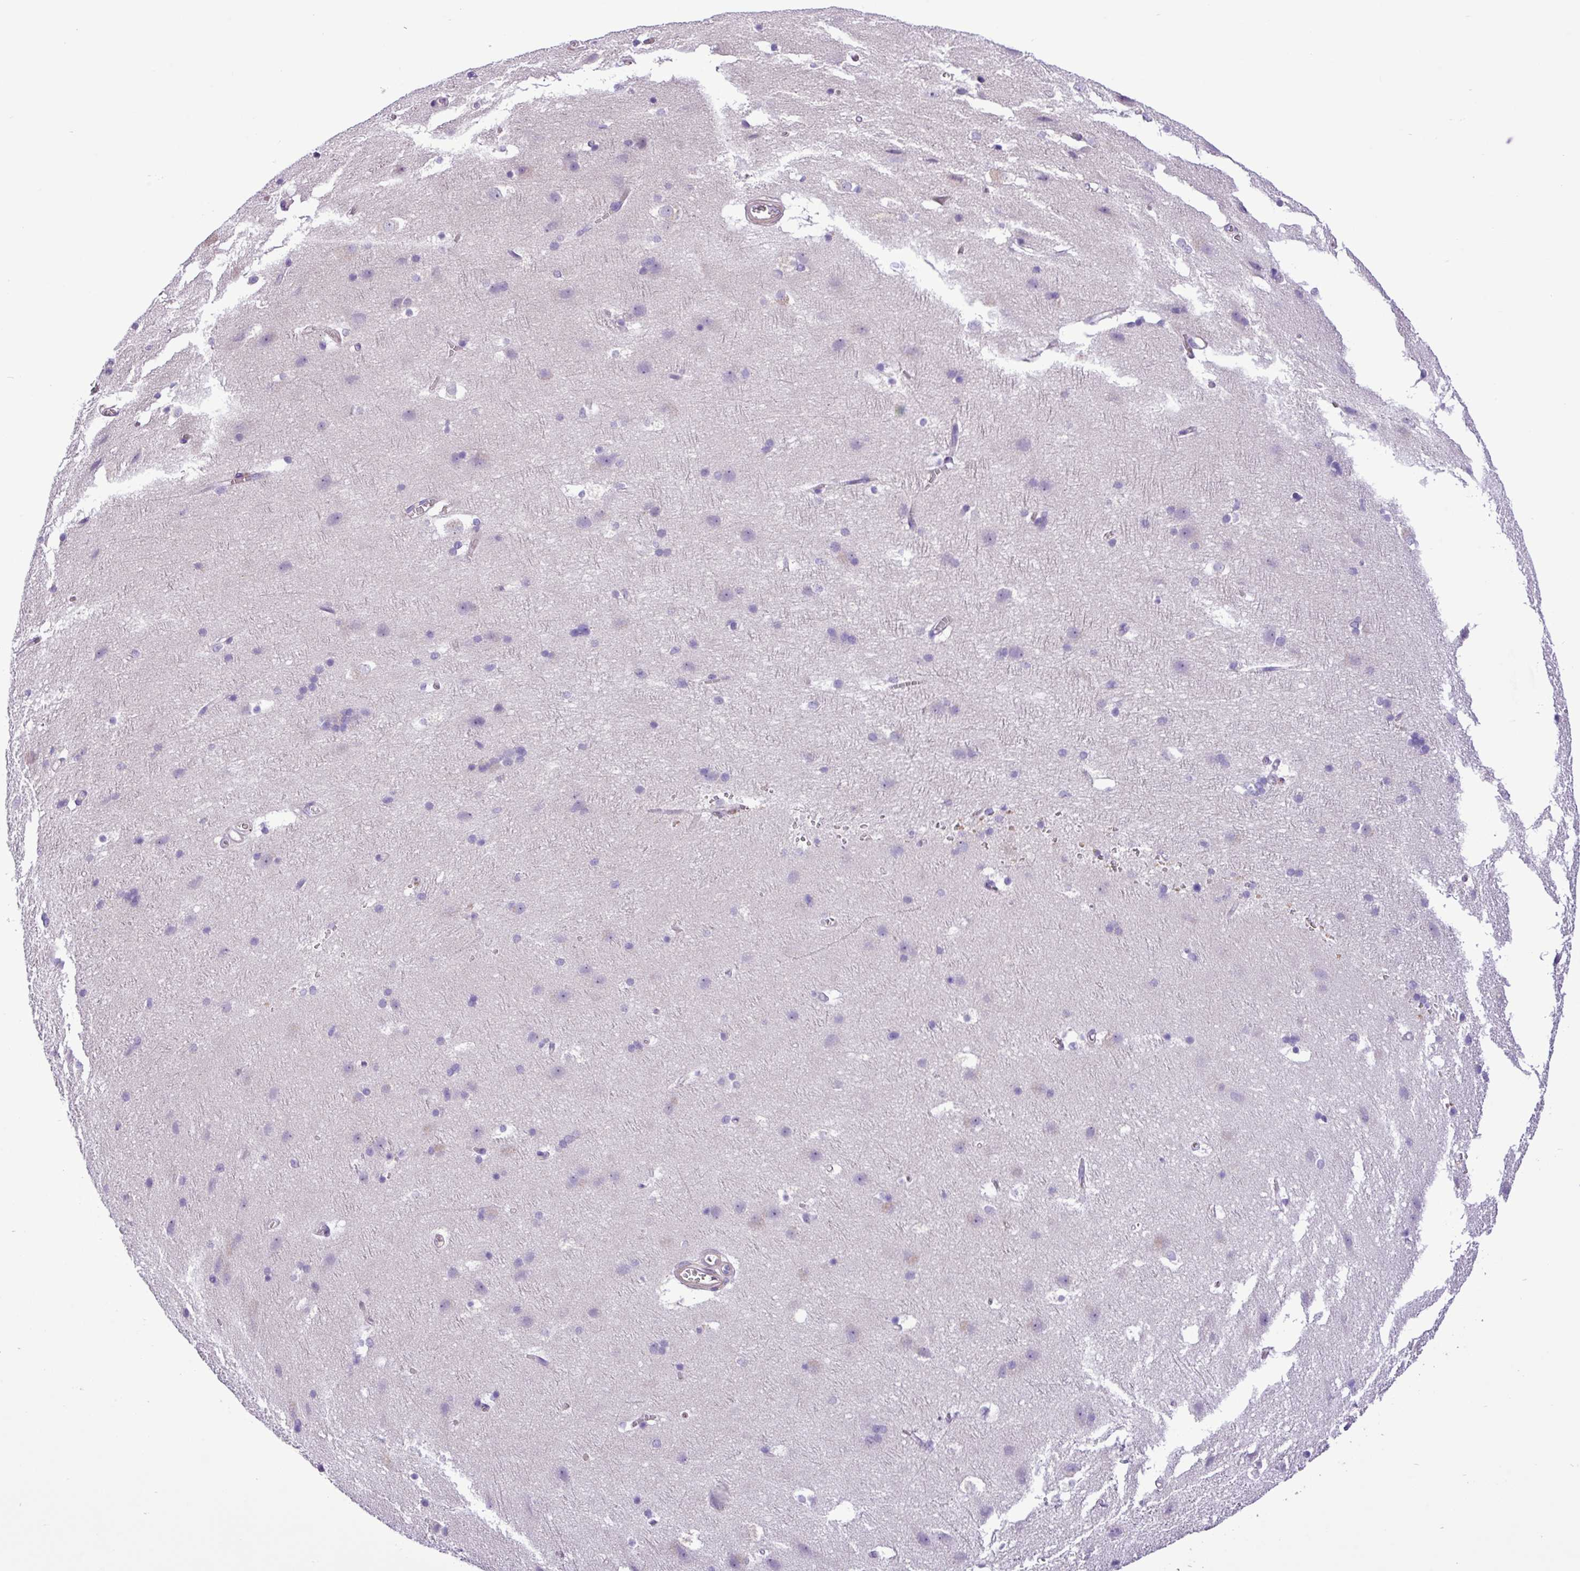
{"staining": {"intensity": "negative", "quantity": "none", "location": "none"}, "tissue": "cerebral cortex", "cell_type": "Endothelial cells", "image_type": "normal", "snomed": [{"axis": "morphology", "description": "Normal tissue, NOS"}, {"axis": "topography", "description": "Cerebral cortex"}], "caption": "Immunohistochemistry image of unremarkable human cerebral cortex stained for a protein (brown), which reveals no positivity in endothelial cells.", "gene": "C11orf91", "patient": {"sex": "male", "age": 54}}